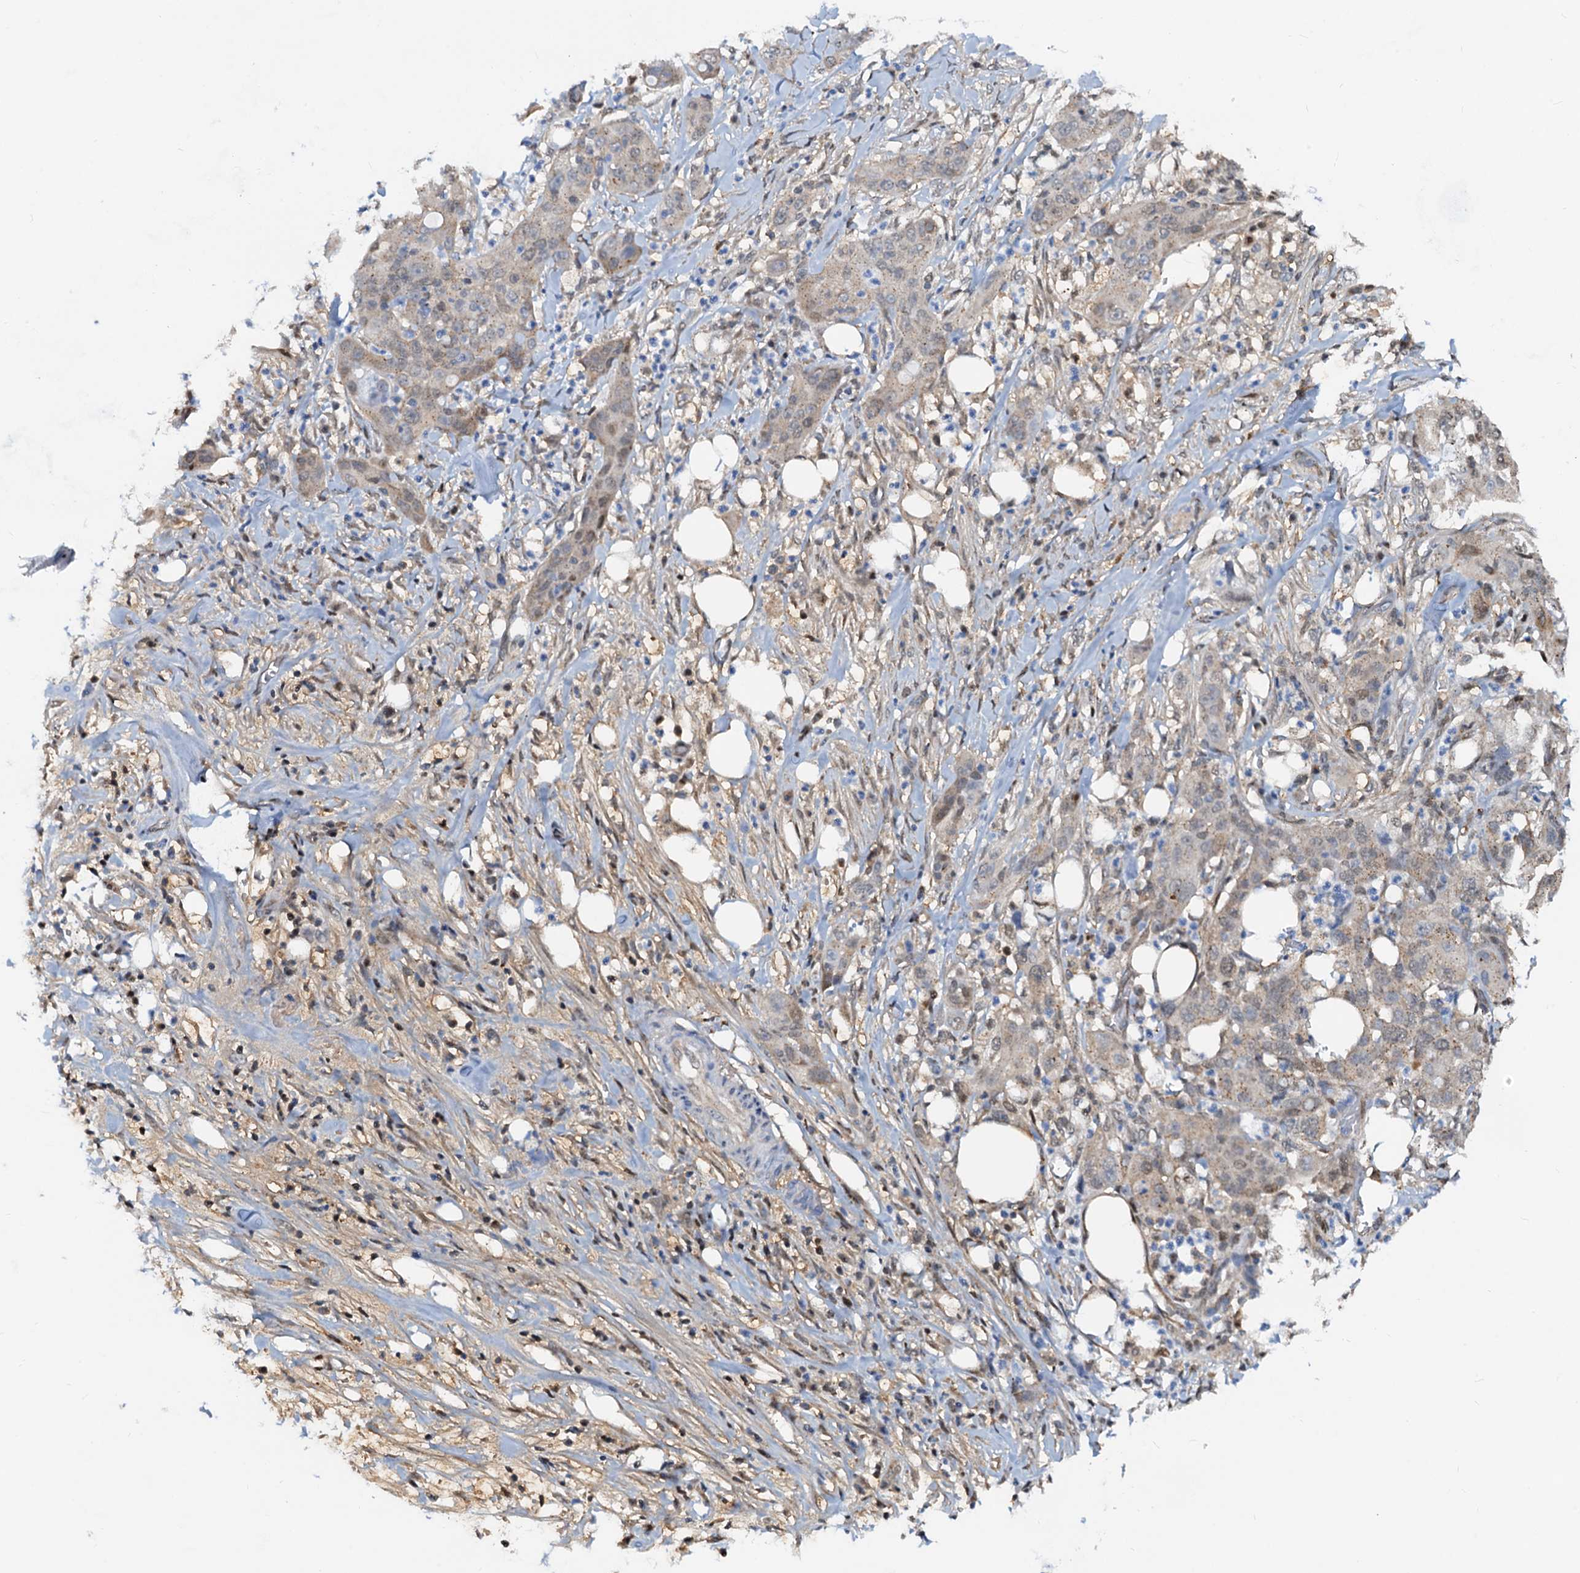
{"staining": {"intensity": "negative", "quantity": "none", "location": "none"}, "tissue": "pancreatic cancer", "cell_type": "Tumor cells", "image_type": "cancer", "snomed": [{"axis": "morphology", "description": "Adenocarcinoma, NOS"}, {"axis": "topography", "description": "Pancreas"}], "caption": "Human pancreatic adenocarcinoma stained for a protein using IHC shows no staining in tumor cells.", "gene": "PTGES3", "patient": {"sex": "female", "age": 78}}